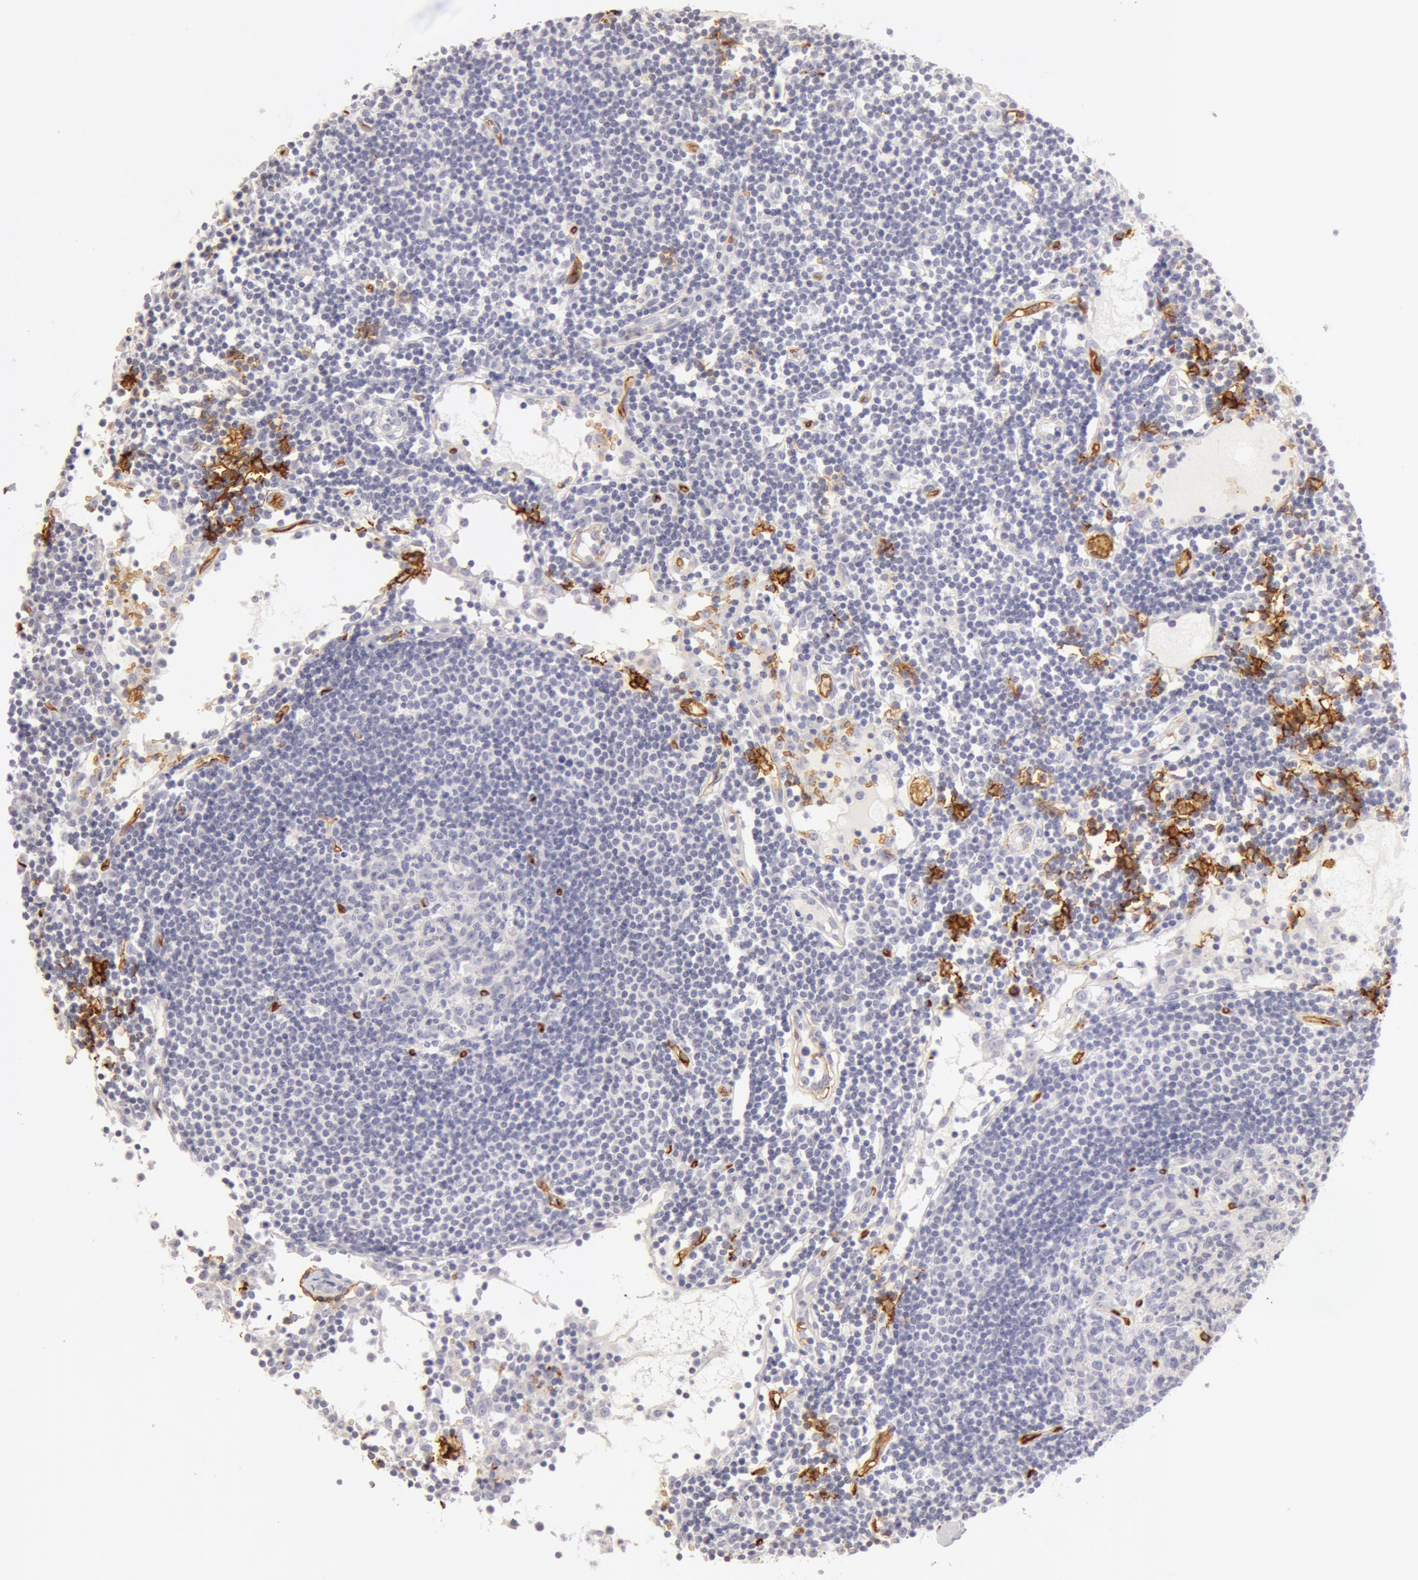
{"staining": {"intensity": "negative", "quantity": "none", "location": "none"}, "tissue": "lymph node", "cell_type": "Germinal center cells", "image_type": "normal", "snomed": [{"axis": "morphology", "description": "Normal tissue, NOS"}, {"axis": "topography", "description": "Lymph node"}], "caption": "This is a photomicrograph of immunohistochemistry (IHC) staining of normal lymph node, which shows no positivity in germinal center cells.", "gene": "AQP1", "patient": {"sex": "female", "age": 55}}